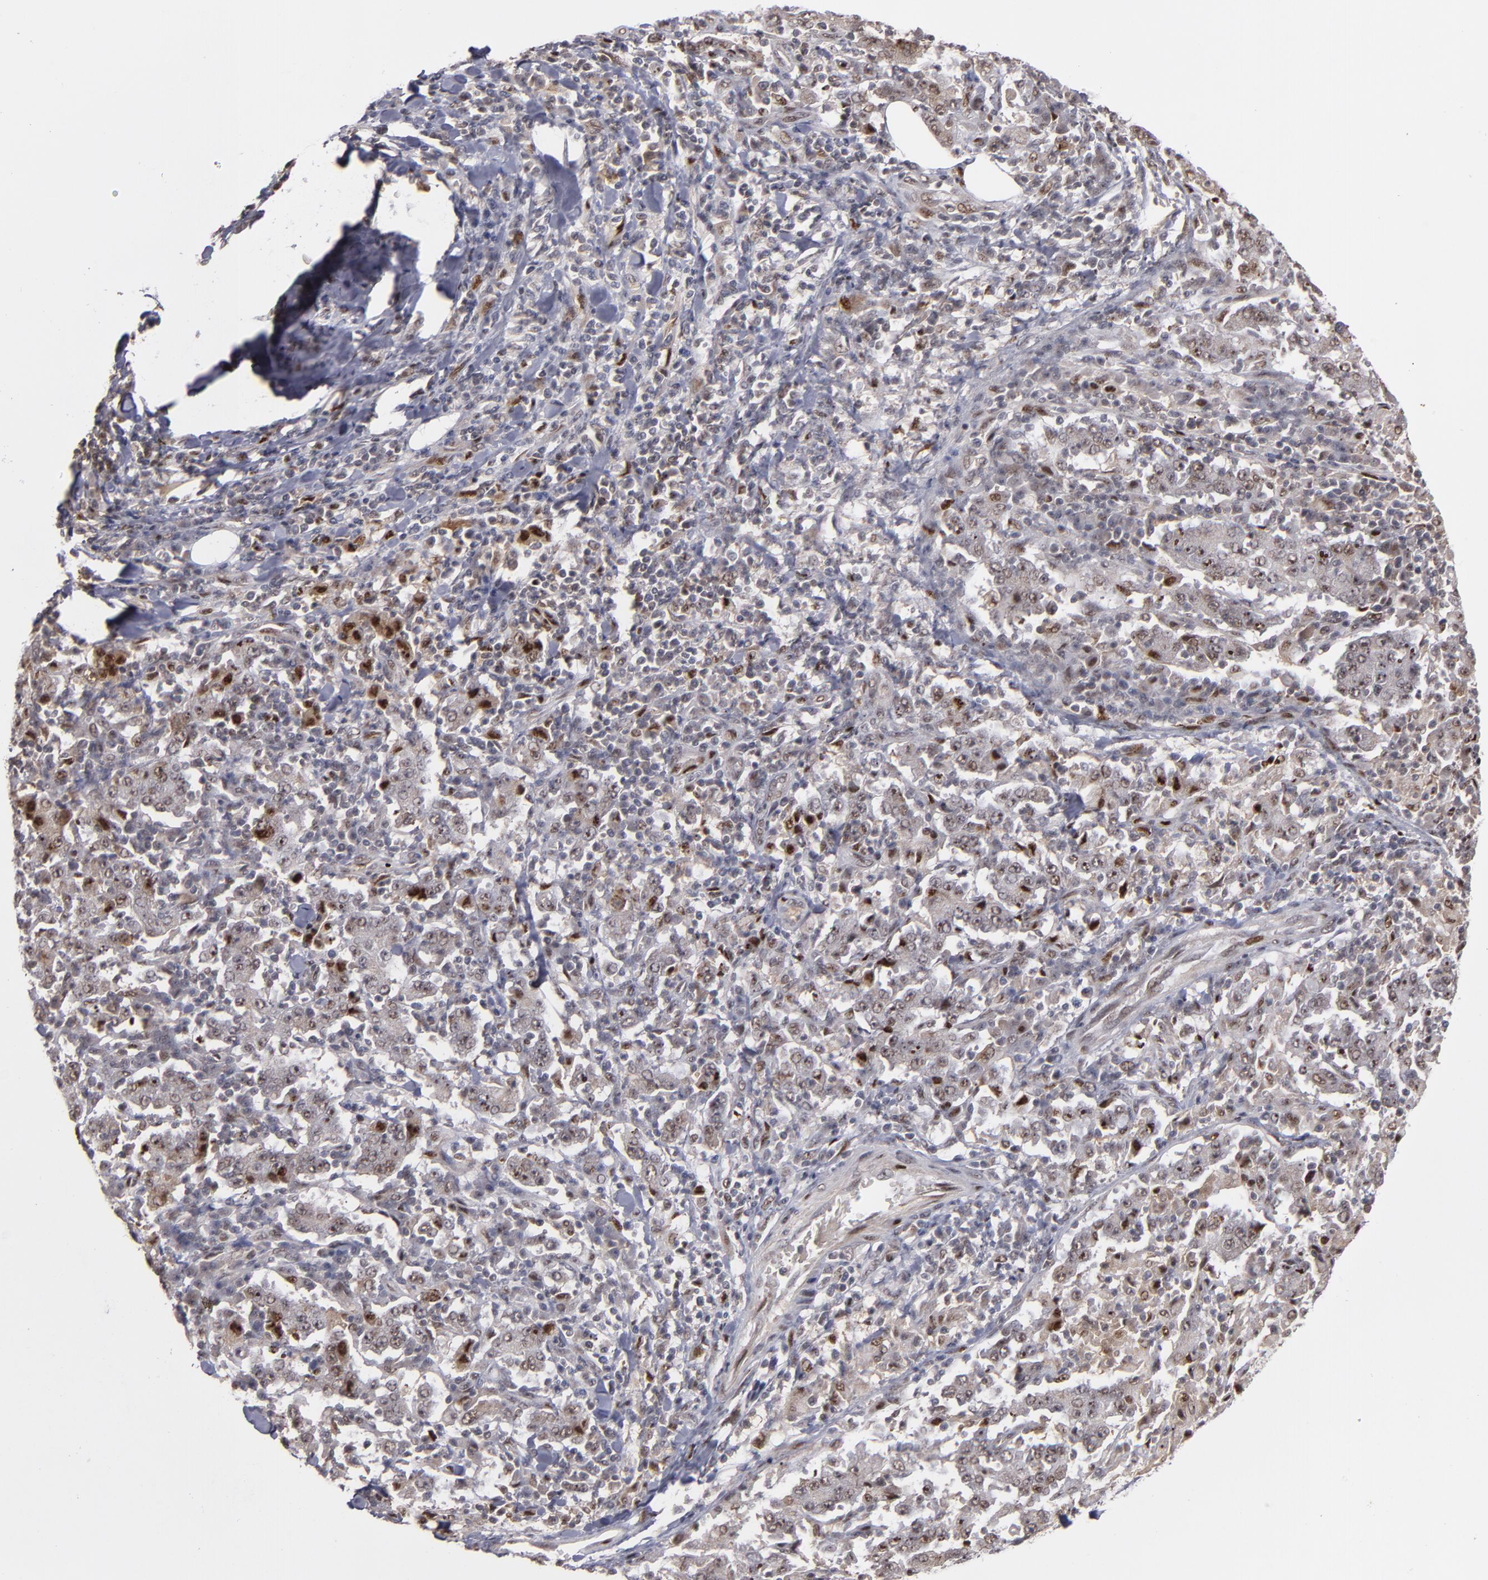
{"staining": {"intensity": "moderate", "quantity": "<25%", "location": "nuclear"}, "tissue": "stomach cancer", "cell_type": "Tumor cells", "image_type": "cancer", "snomed": [{"axis": "morphology", "description": "Normal tissue, NOS"}, {"axis": "morphology", "description": "Adenocarcinoma, NOS"}, {"axis": "topography", "description": "Stomach, upper"}, {"axis": "topography", "description": "Stomach"}], "caption": "Immunohistochemical staining of human stomach cancer displays moderate nuclear protein staining in about <25% of tumor cells. (DAB IHC, brown staining for protein, blue staining for nuclei).", "gene": "ZNF234", "patient": {"sex": "male", "age": 59}}